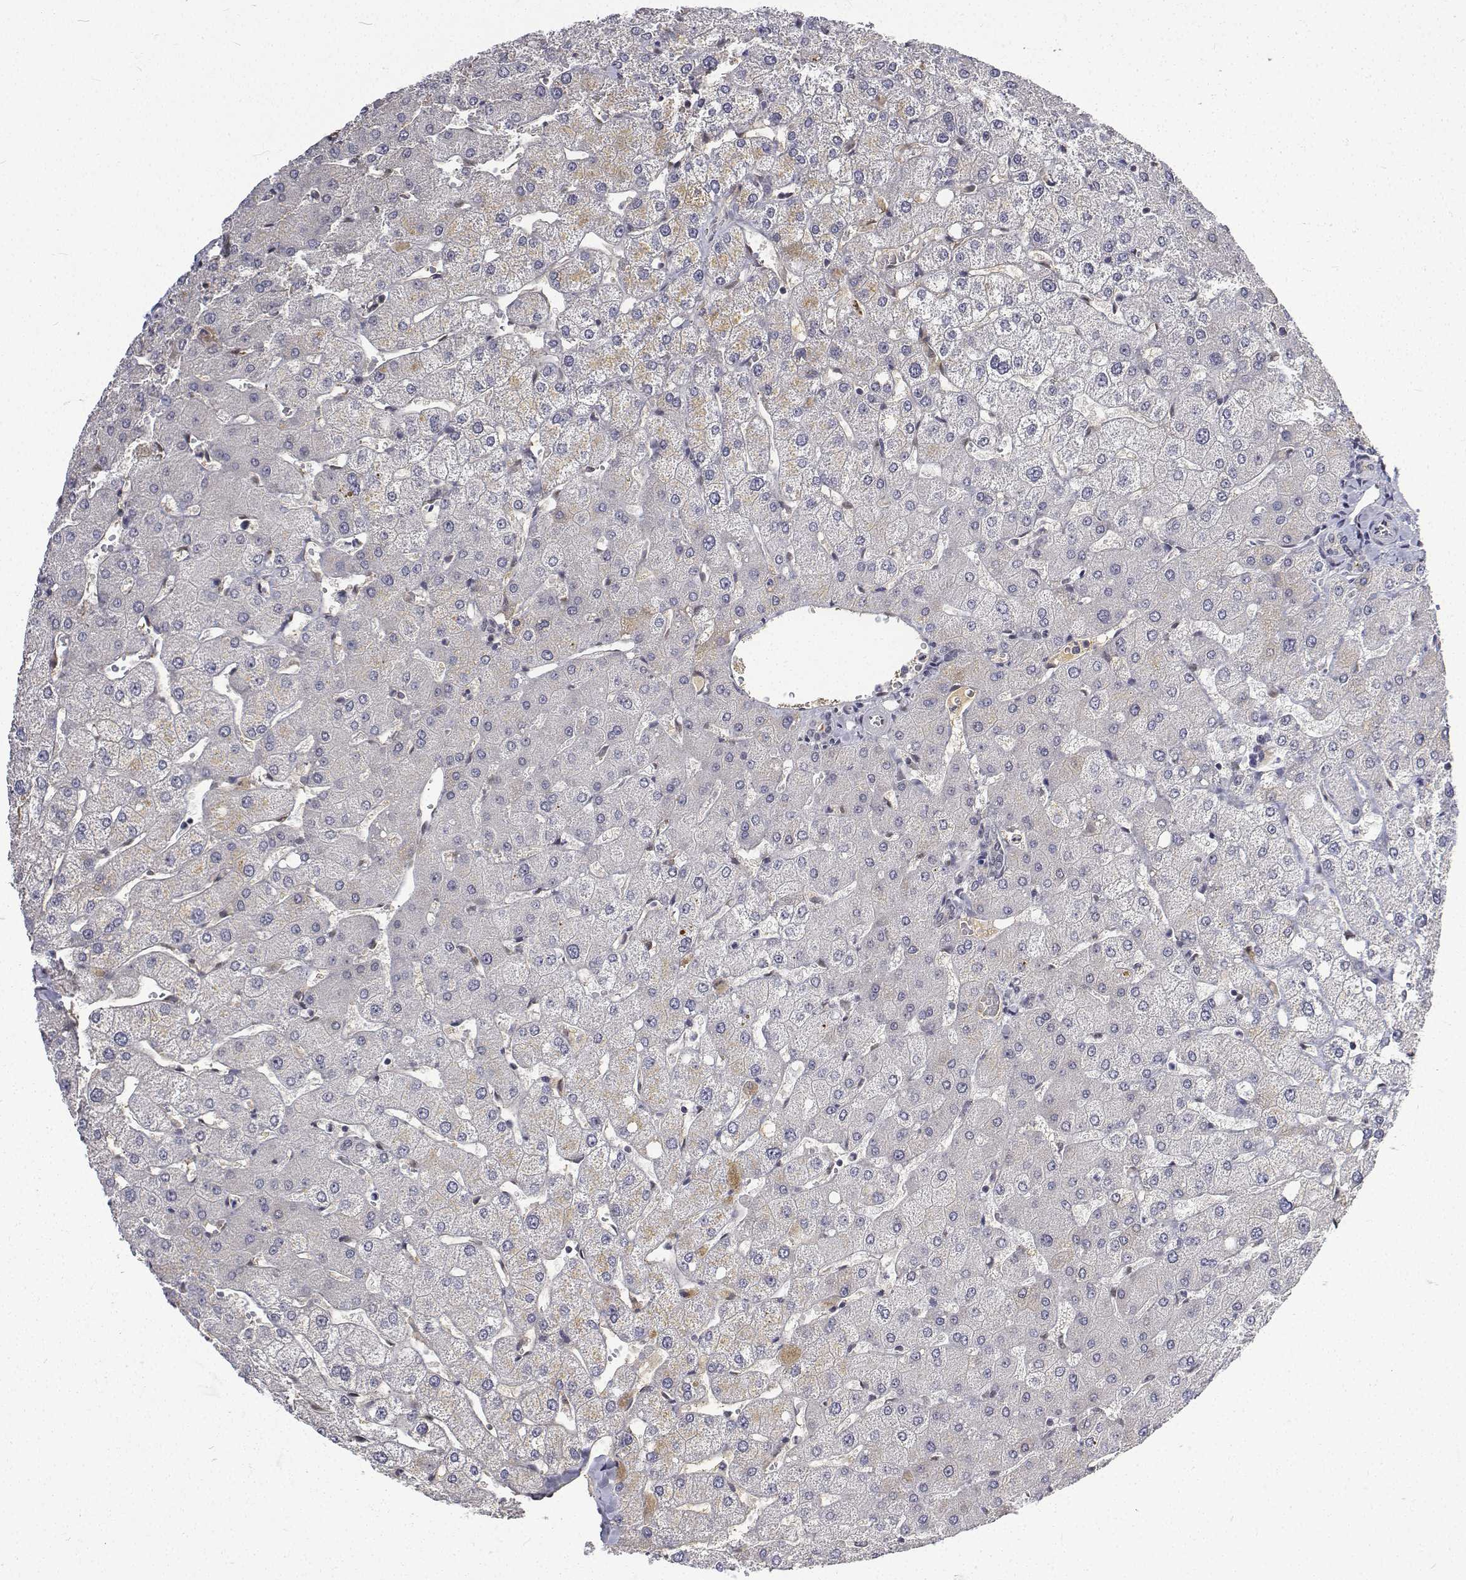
{"staining": {"intensity": "negative", "quantity": "none", "location": "none"}, "tissue": "liver", "cell_type": "Cholangiocytes", "image_type": "normal", "snomed": [{"axis": "morphology", "description": "Normal tissue, NOS"}, {"axis": "topography", "description": "Liver"}], "caption": "IHC of normal human liver displays no staining in cholangiocytes. Nuclei are stained in blue.", "gene": "ATRX", "patient": {"sex": "female", "age": 54}}